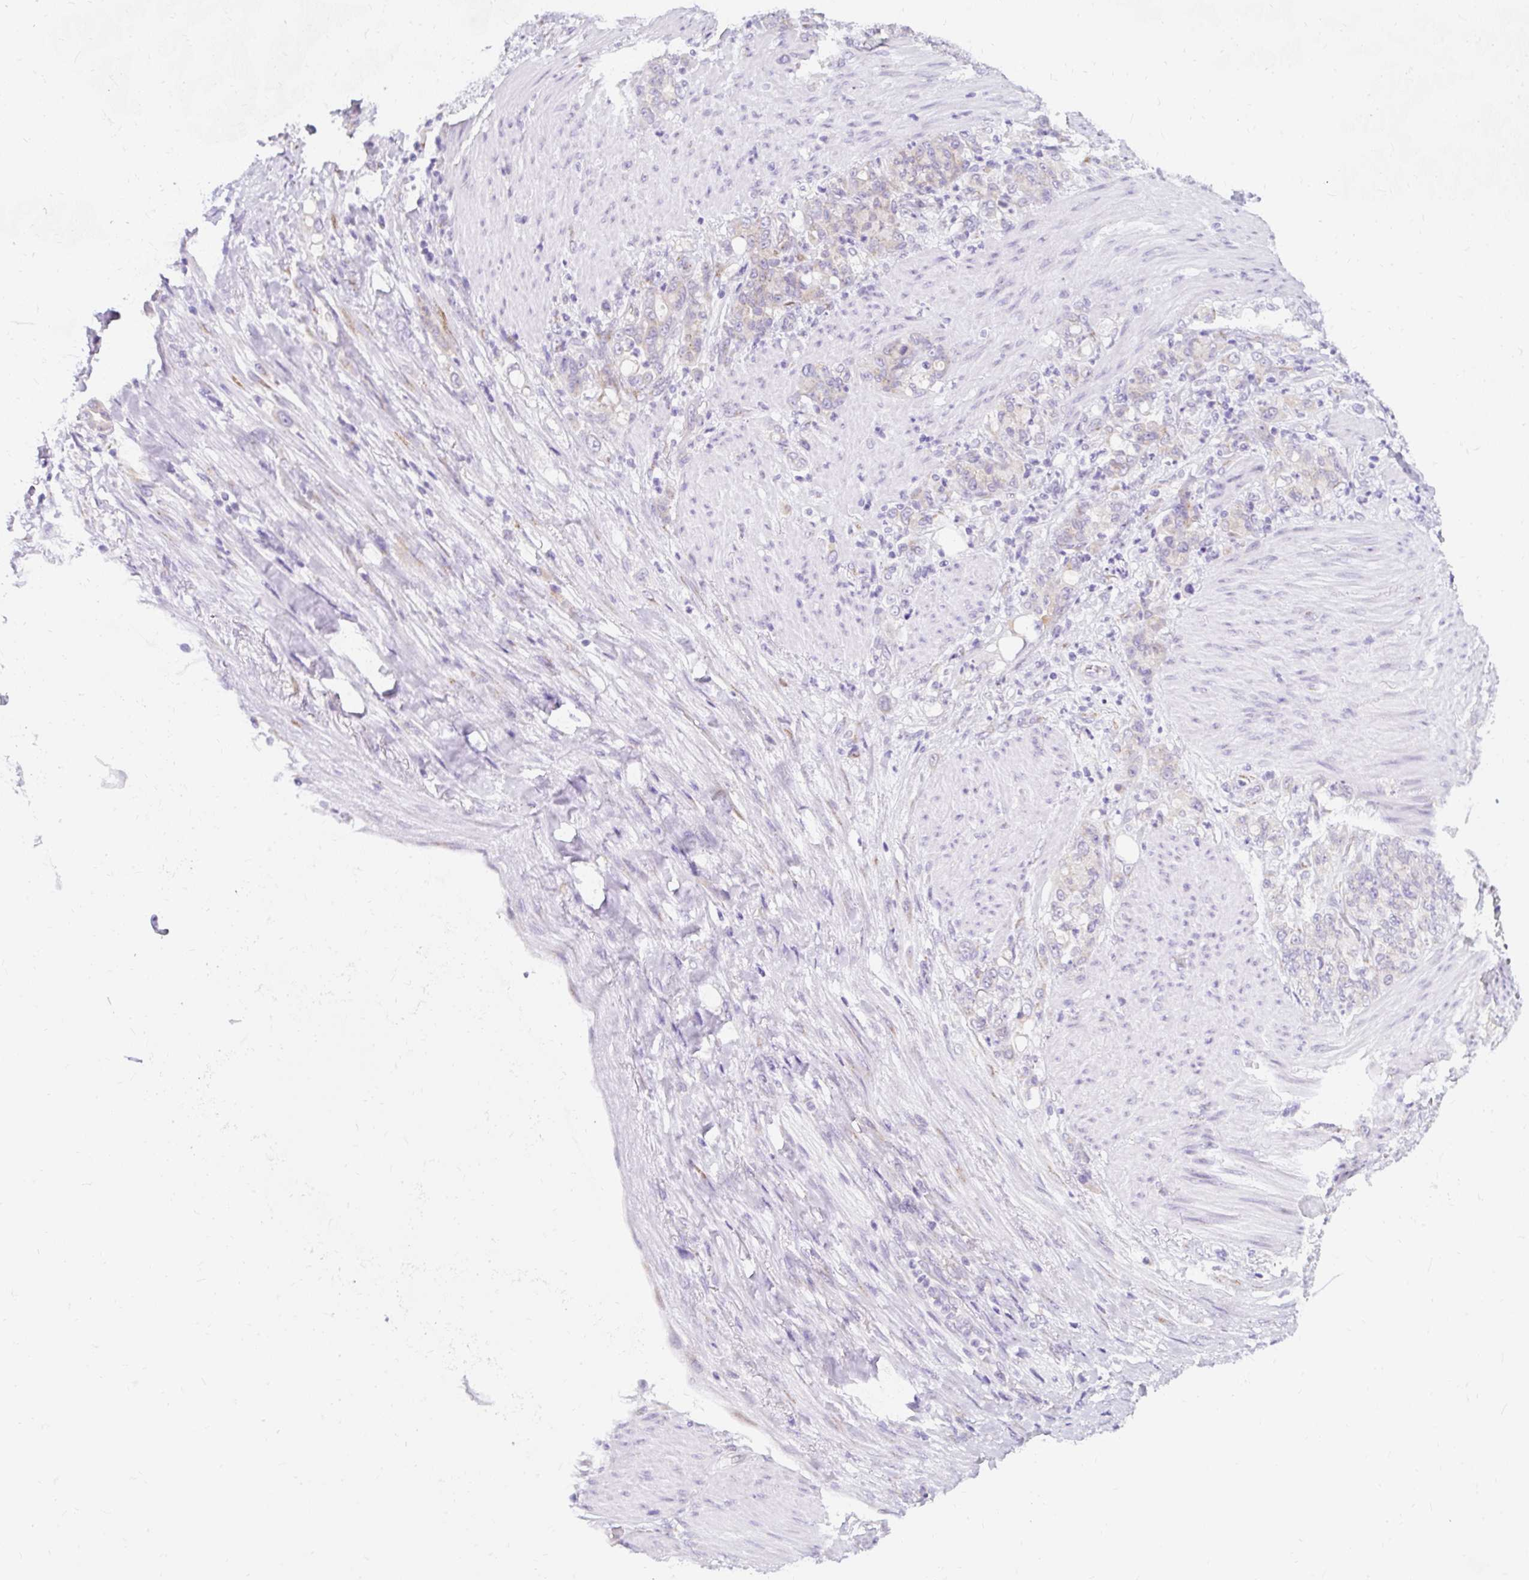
{"staining": {"intensity": "negative", "quantity": "none", "location": "none"}, "tissue": "stomach cancer", "cell_type": "Tumor cells", "image_type": "cancer", "snomed": [{"axis": "morphology", "description": "Adenocarcinoma, NOS"}, {"axis": "topography", "description": "Stomach"}], "caption": "The photomicrograph reveals no significant staining in tumor cells of stomach cancer.", "gene": "GOLGA8A", "patient": {"sex": "female", "age": 79}}